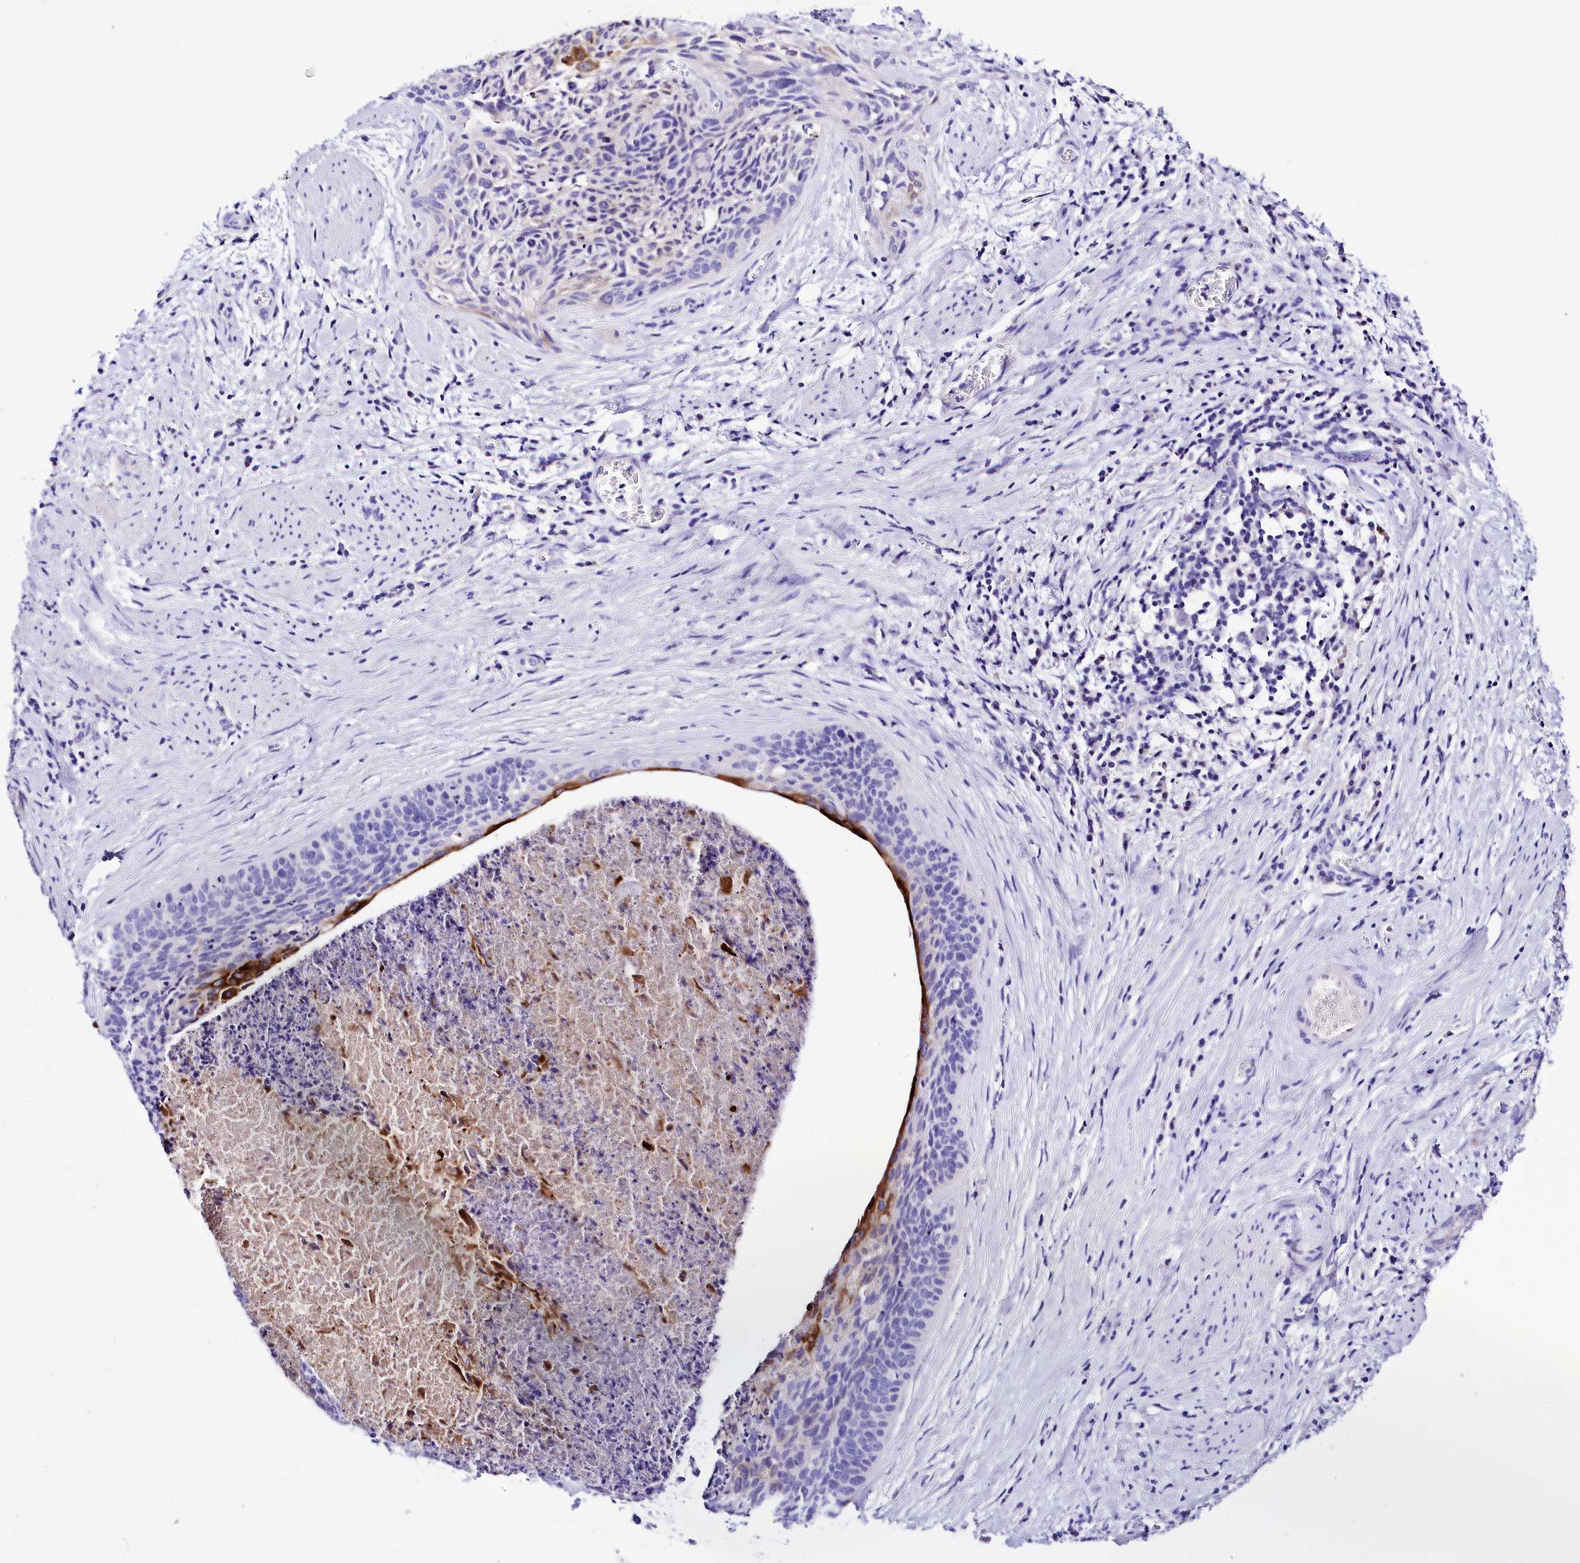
{"staining": {"intensity": "moderate", "quantity": "<25%", "location": "cytoplasmic/membranous"}, "tissue": "cervical cancer", "cell_type": "Tumor cells", "image_type": "cancer", "snomed": [{"axis": "morphology", "description": "Squamous cell carcinoma, NOS"}, {"axis": "topography", "description": "Cervix"}], "caption": "The micrograph shows staining of cervical squamous cell carcinoma, revealing moderate cytoplasmic/membranous protein expression (brown color) within tumor cells. The staining was performed using DAB (3,3'-diaminobenzidine) to visualize the protein expression in brown, while the nuclei were stained in blue with hematoxylin (Magnification: 20x).", "gene": "A2ML1", "patient": {"sex": "female", "age": 55}}